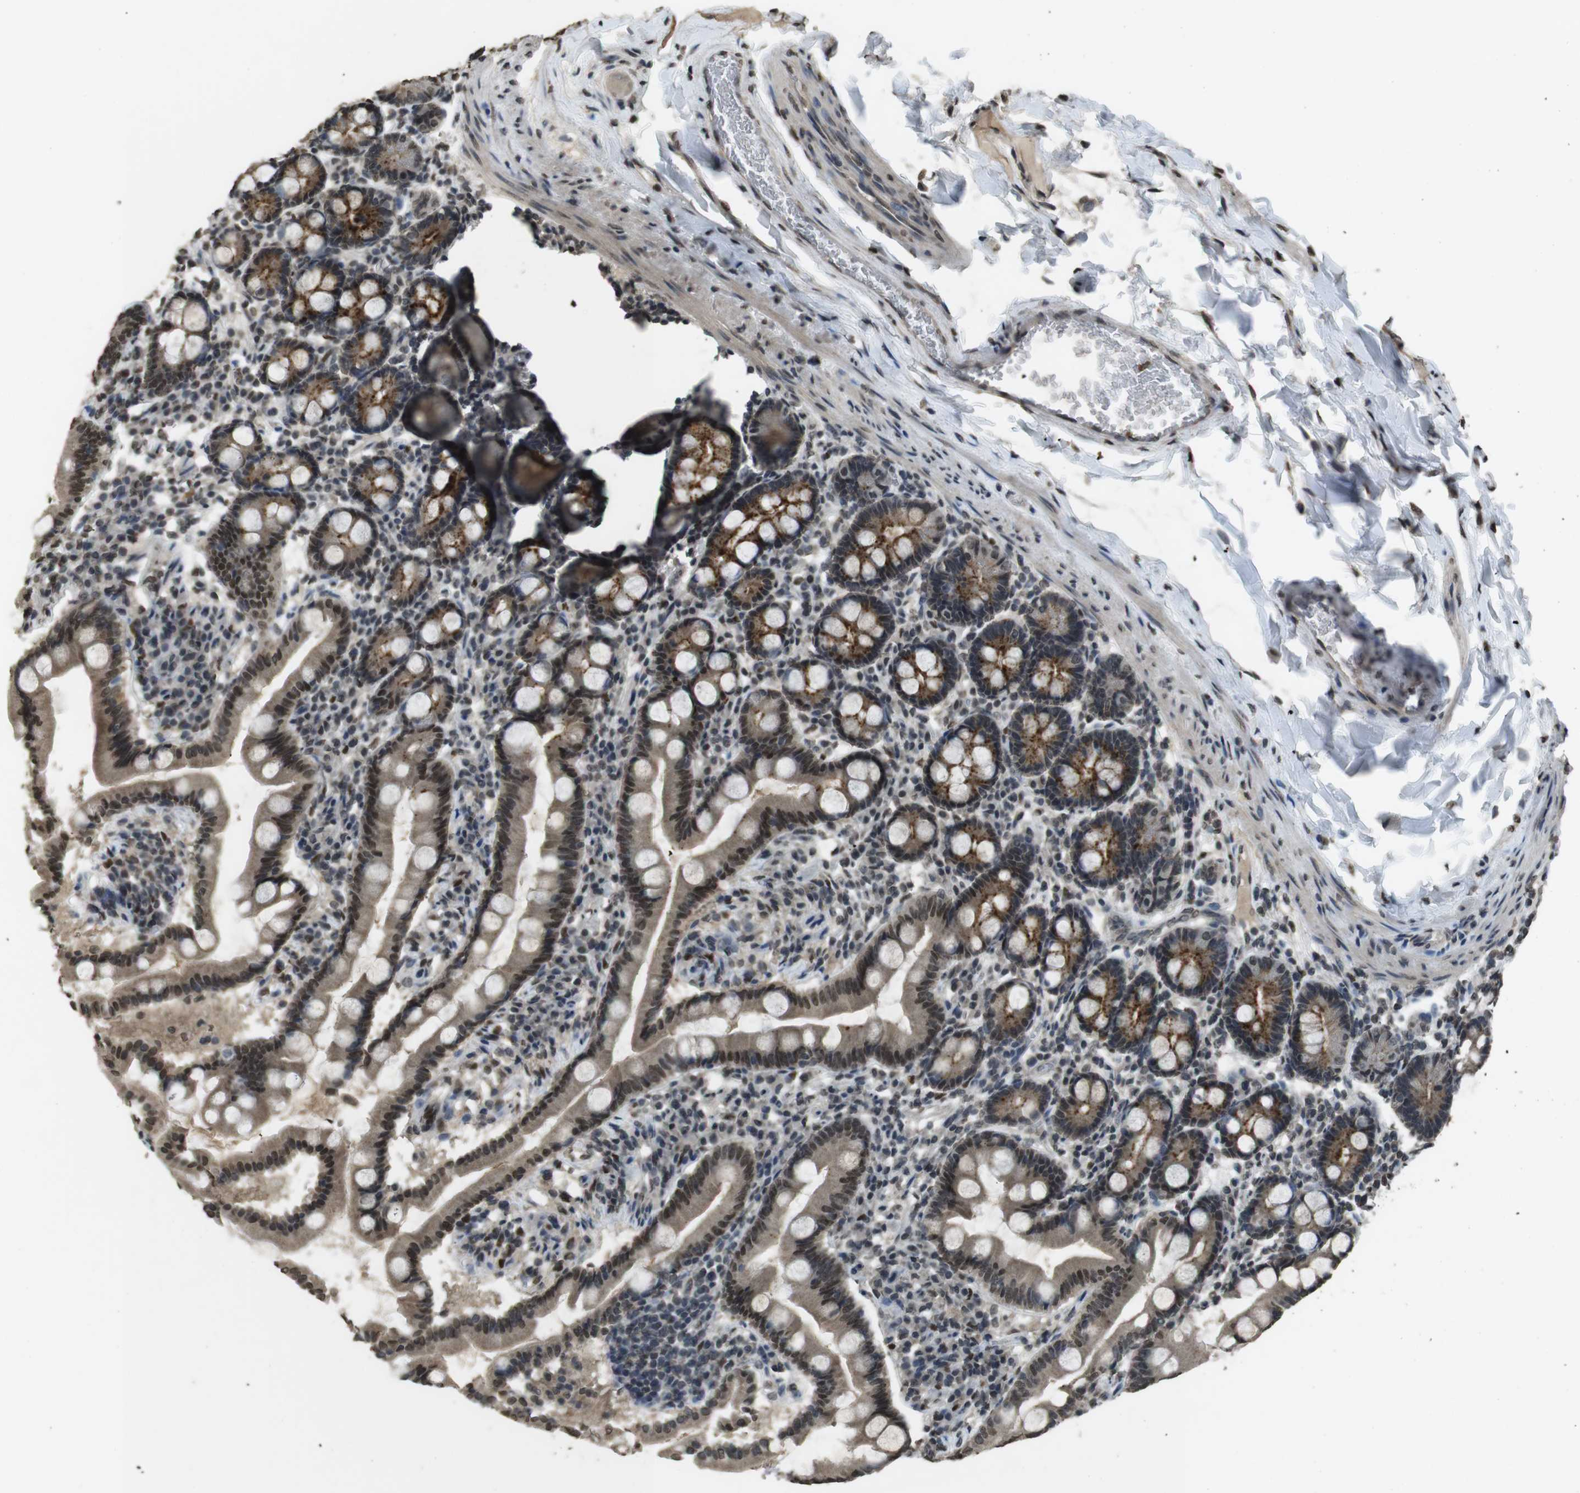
{"staining": {"intensity": "moderate", "quantity": "25%-75%", "location": "cytoplasmic/membranous,nuclear"}, "tissue": "duodenum", "cell_type": "Glandular cells", "image_type": "normal", "snomed": [{"axis": "morphology", "description": "Normal tissue, NOS"}, {"axis": "topography", "description": "Duodenum"}], "caption": "High-magnification brightfield microscopy of benign duodenum stained with DAB (brown) and counterstained with hematoxylin (blue). glandular cells exhibit moderate cytoplasmic/membranous,nuclear staining is appreciated in approximately25%-75% of cells.", "gene": "MAF", "patient": {"sex": "male", "age": 50}}